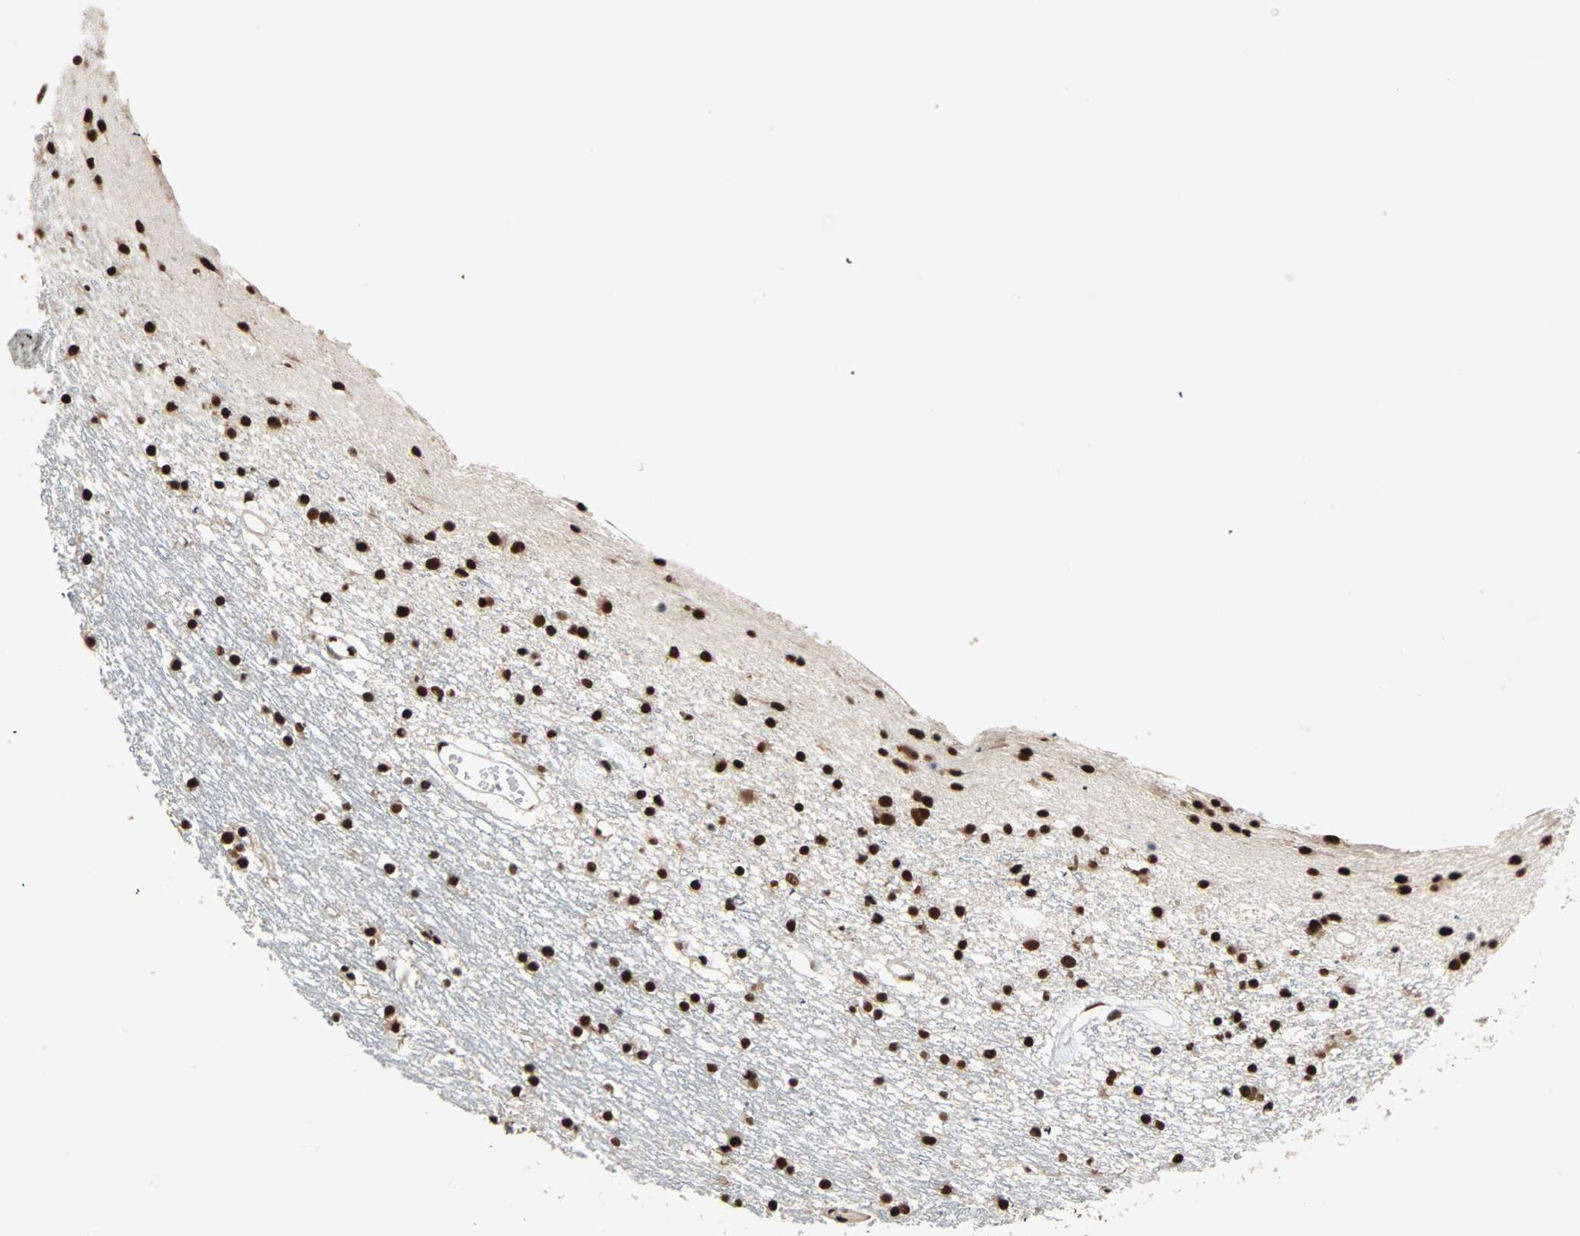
{"staining": {"intensity": "strong", "quantity": ">75%", "location": "nuclear"}, "tissue": "caudate", "cell_type": "Glial cells", "image_type": "normal", "snomed": [{"axis": "morphology", "description": "Normal tissue, NOS"}, {"axis": "topography", "description": "Lateral ventricle wall"}], "caption": "An immunohistochemistry (IHC) histopathology image of unremarkable tissue is shown. Protein staining in brown highlights strong nuclear positivity in caudate within glial cells.", "gene": "ILF2", "patient": {"sex": "male", "age": 45}}